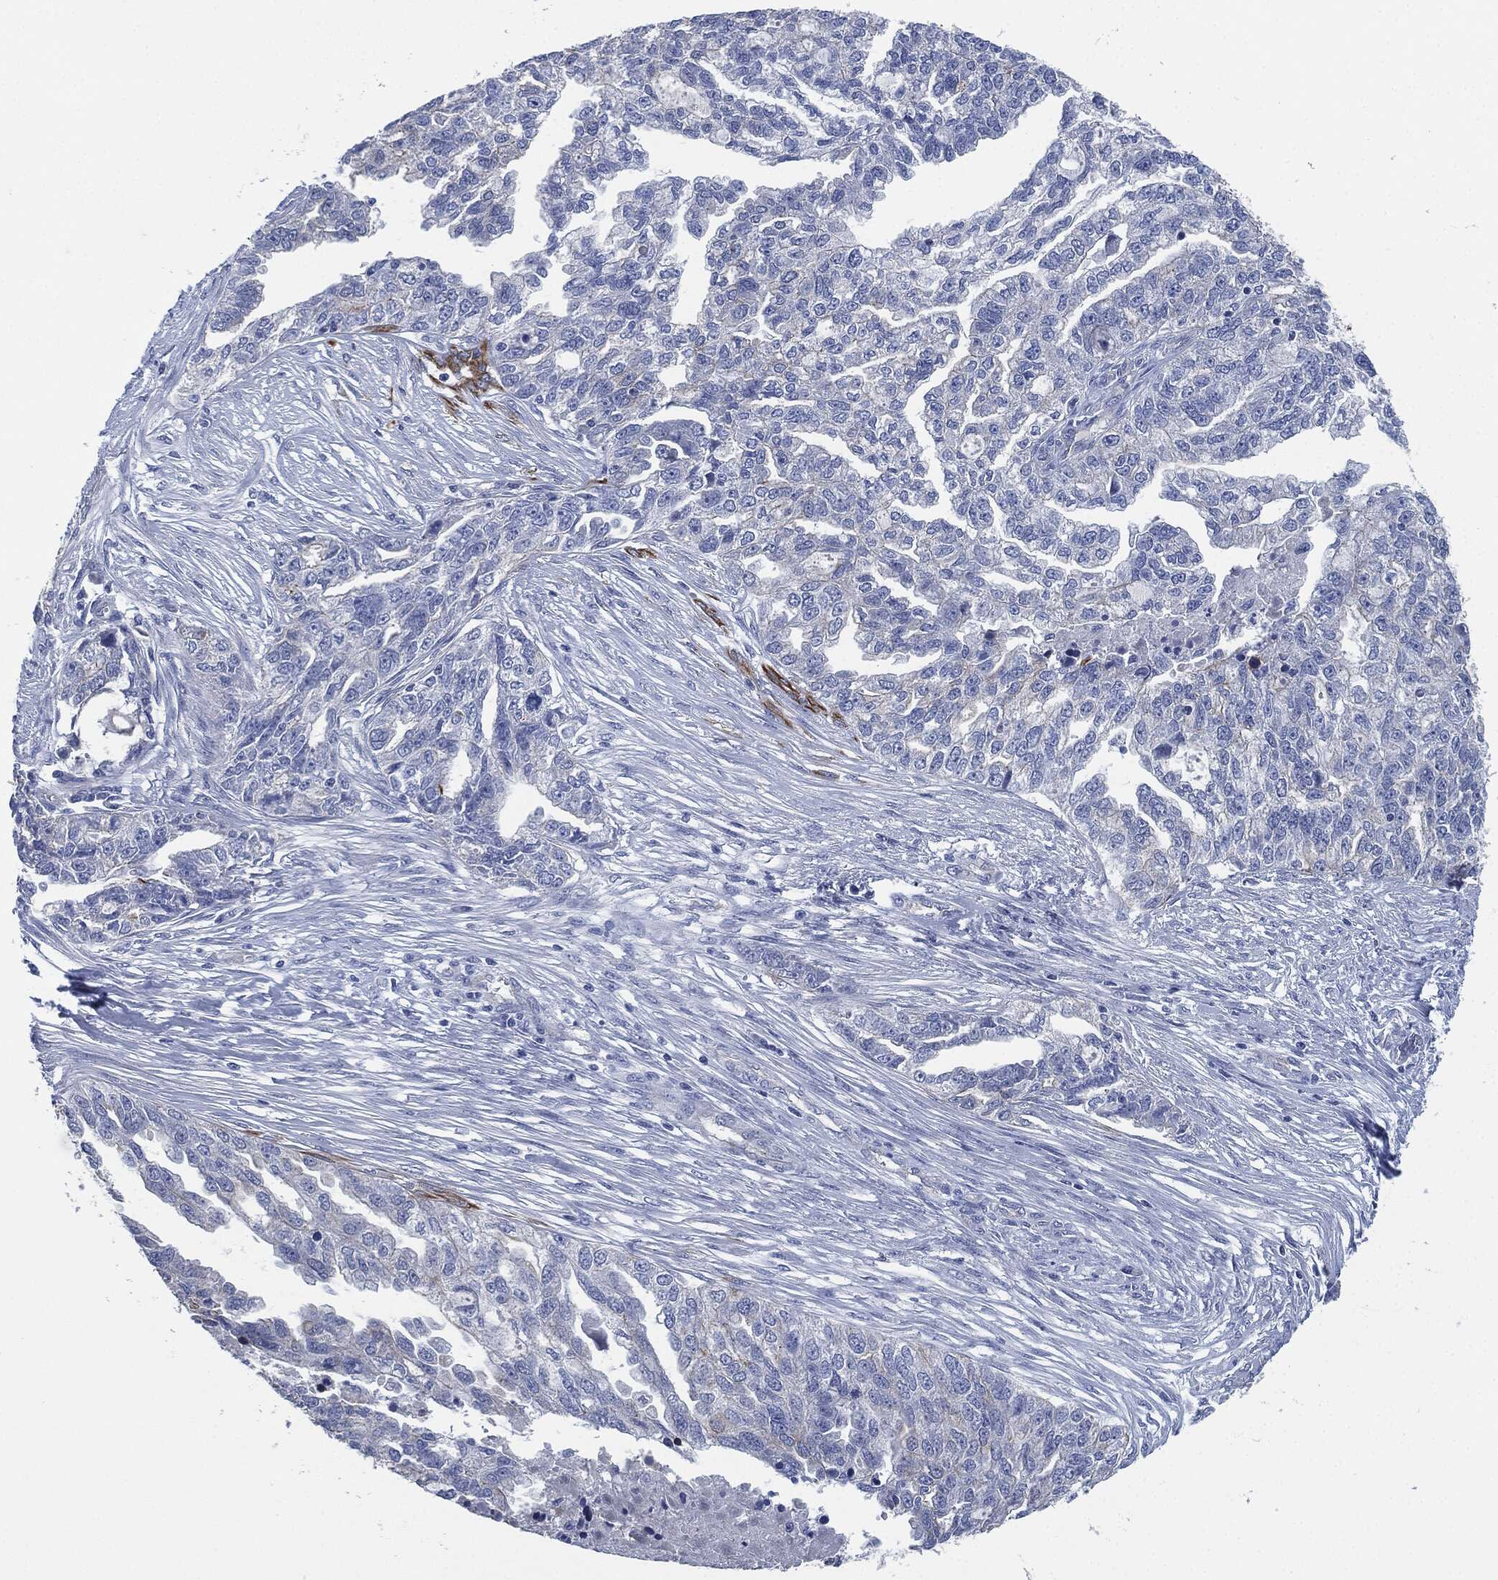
{"staining": {"intensity": "moderate", "quantity": "<25%", "location": "cytoplasmic/membranous"}, "tissue": "ovarian cancer", "cell_type": "Tumor cells", "image_type": "cancer", "snomed": [{"axis": "morphology", "description": "Cystadenocarcinoma, serous, NOS"}, {"axis": "topography", "description": "Ovary"}], "caption": "Immunohistochemical staining of ovarian cancer (serous cystadenocarcinoma) reveals low levels of moderate cytoplasmic/membranous protein staining in approximately <25% of tumor cells.", "gene": "SHROOM2", "patient": {"sex": "female", "age": 51}}